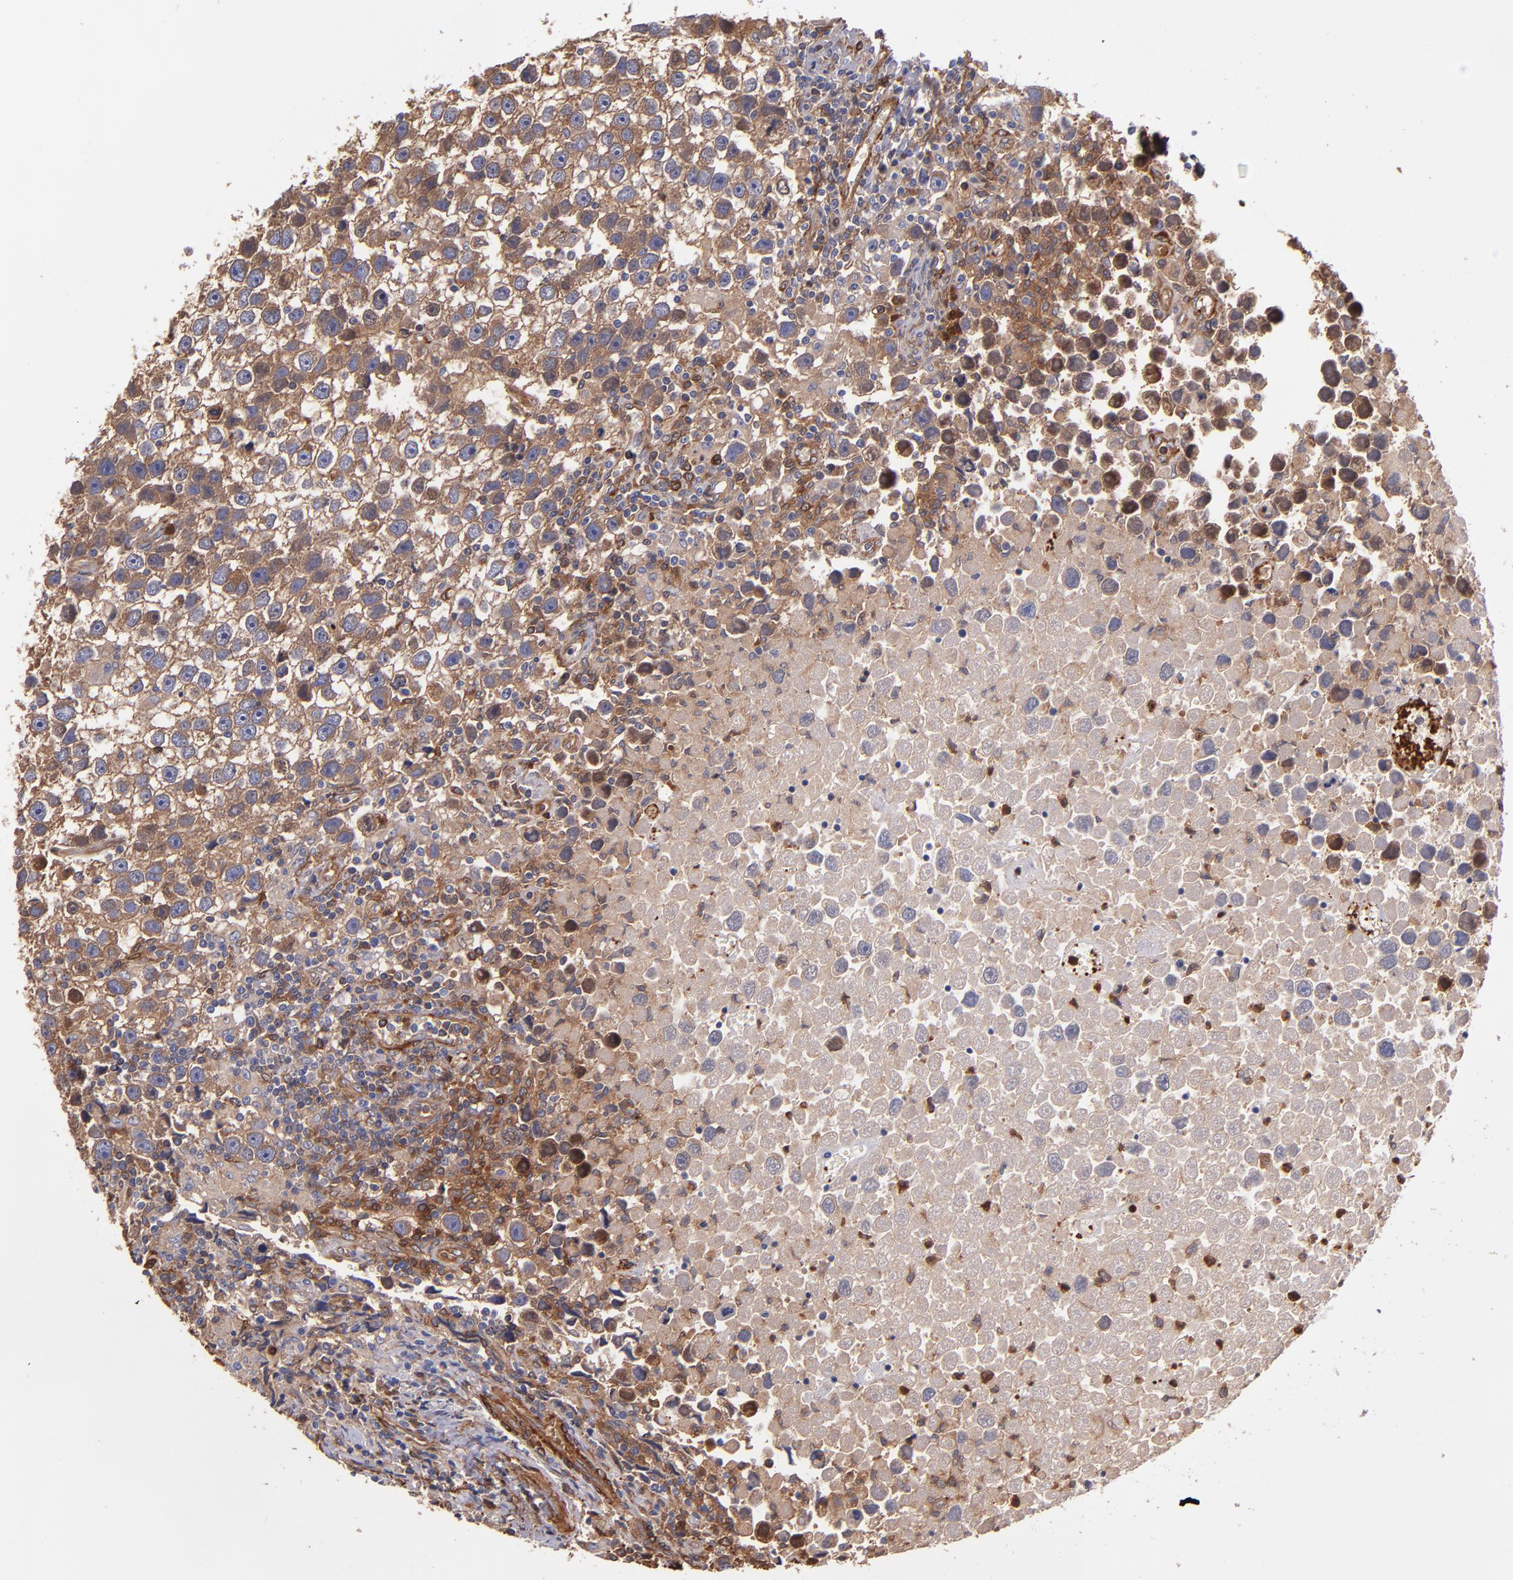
{"staining": {"intensity": "moderate", "quantity": ">75%", "location": "cytoplasmic/membranous"}, "tissue": "testis cancer", "cell_type": "Tumor cells", "image_type": "cancer", "snomed": [{"axis": "morphology", "description": "Seminoma, NOS"}, {"axis": "topography", "description": "Testis"}], "caption": "Immunohistochemistry (IHC) (DAB) staining of testis cancer (seminoma) exhibits moderate cytoplasmic/membranous protein positivity in about >75% of tumor cells.", "gene": "VCL", "patient": {"sex": "male", "age": 43}}